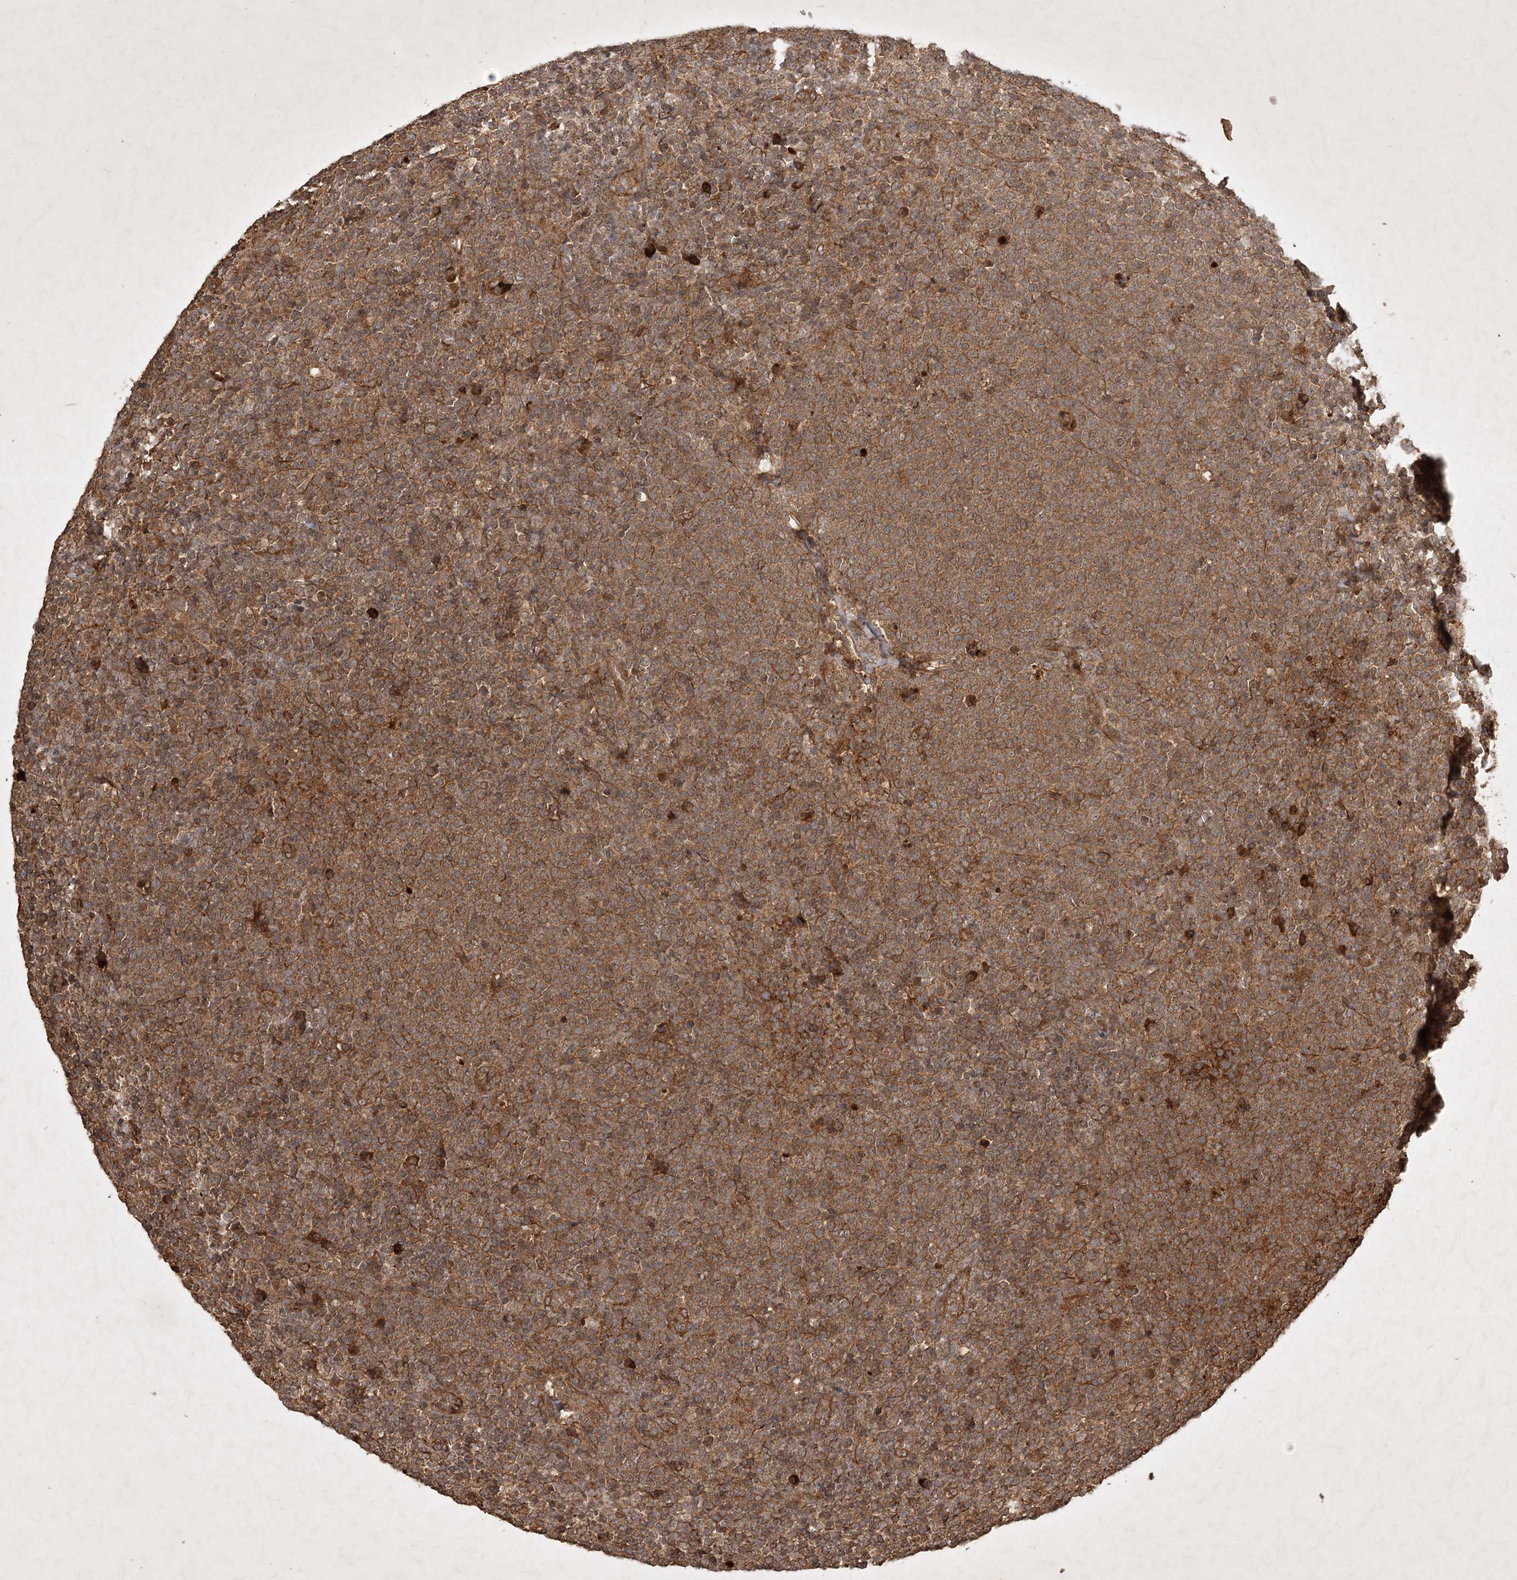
{"staining": {"intensity": "moderate", "quantity": ">75%", "location": "cytoplasmic/membranous"}, "tissue": "lymphoma", "cell_type": "Tumor cells", "image_type": "cancer", "snomed": [{"axis": "morphology", "description": "Malignant lymphoma, non-Hodgkin's type, High grade"}, {"axis": "topography", "description": "Lymph node"}], "caption": "Immunohistochemistry (IHC) (DAB (3,3'-diaminobenzidine)) staining of human high-grade malignant lymphoma, non-Hodgkin's type exhibits moderate cytoplasmic/membranous protein expression in approximately >75% of tumor cells. (DAB (3,3'-diaminobenzidine) IHC with brightfield microscopy, high magnification).", "gene": "ARL13A", "patient": {"sex": "male", "age": 61}}